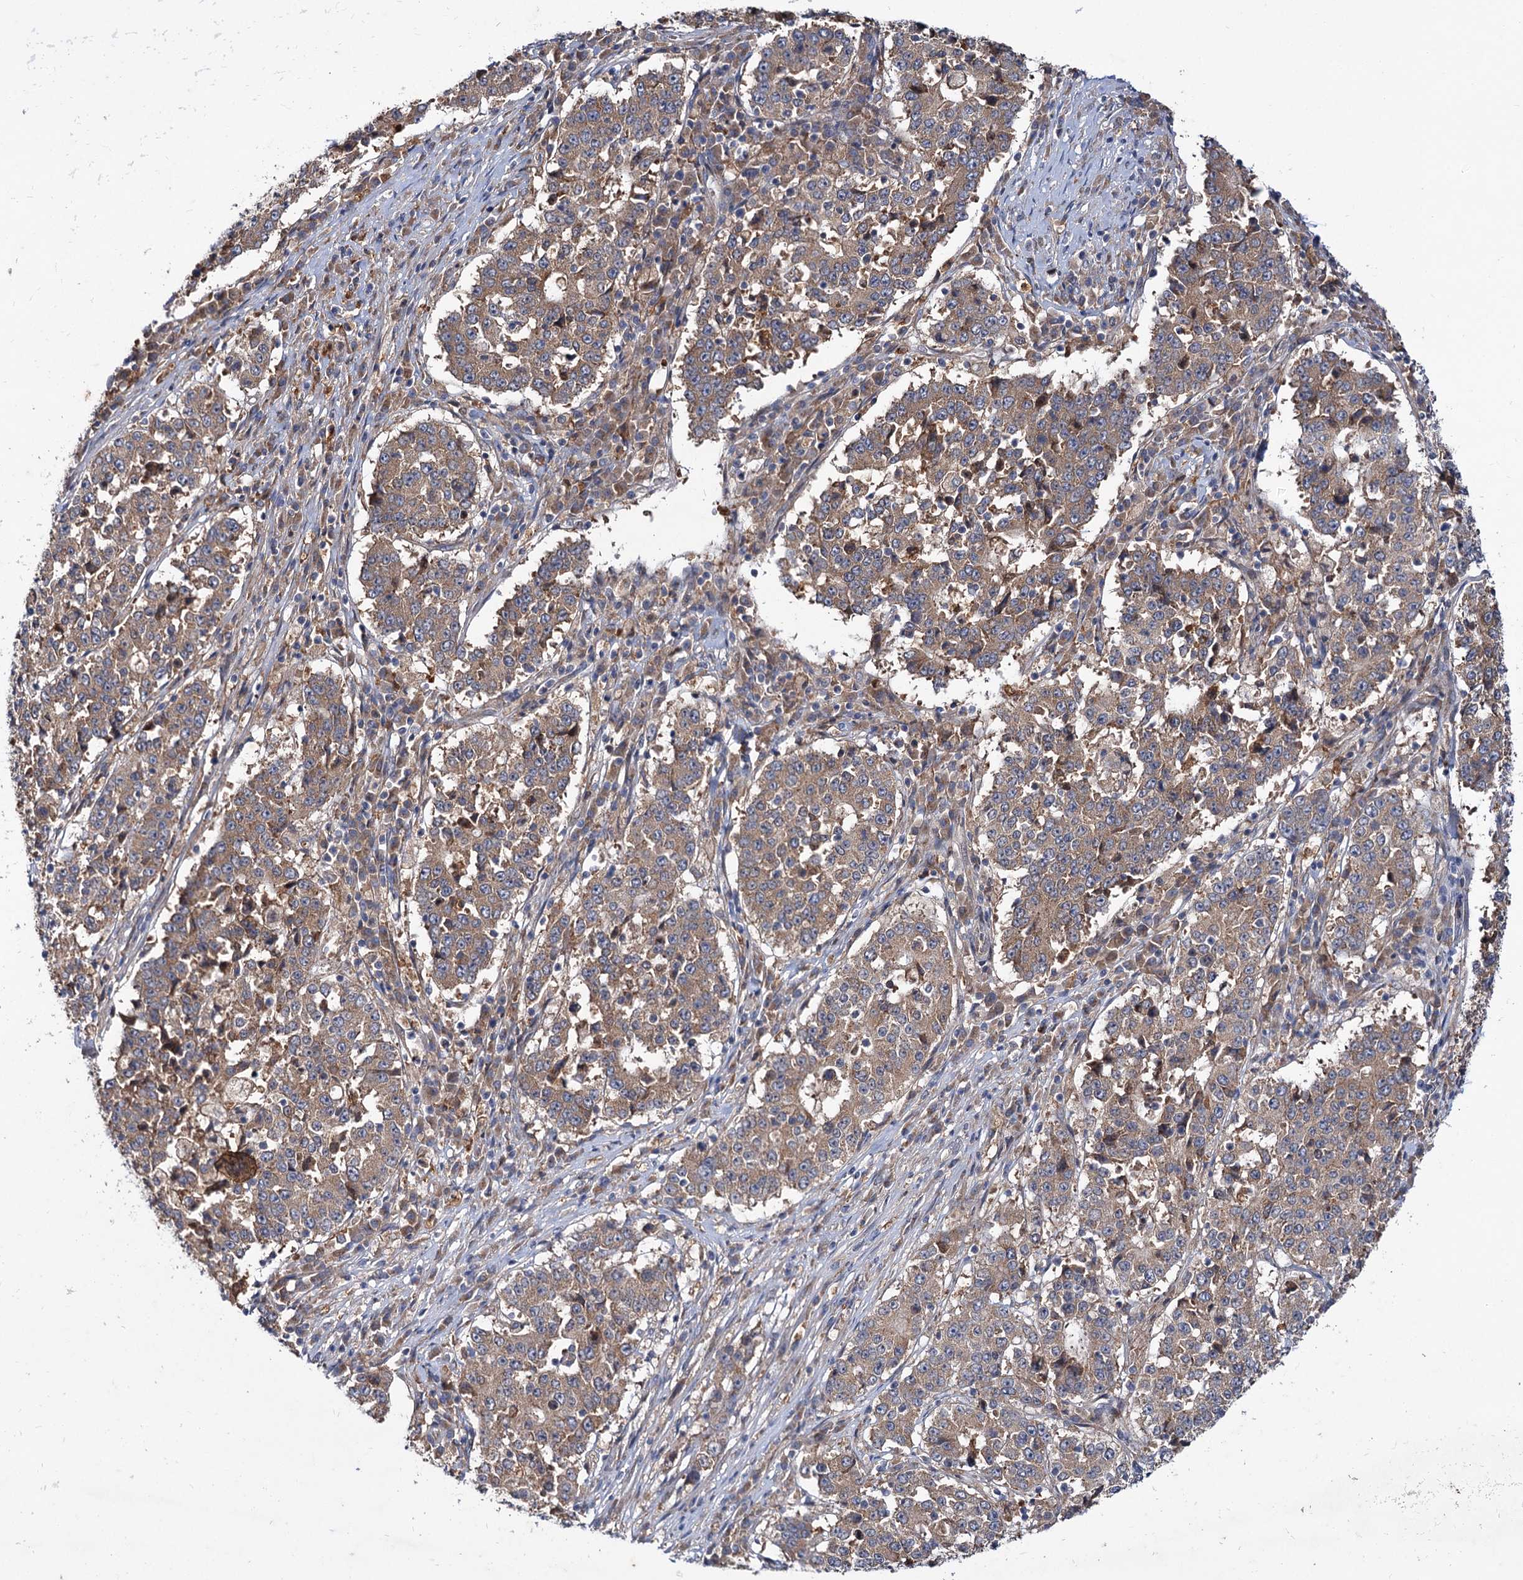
{"staining": {"intensity": "weak", "quantity": ">75%", "location": "cytoplasmic/membranous"}, "tissue": "stomach cancer", "cell_type": "Tumor cells", "image_type": "cancer", "snomed": [{"axis": "morphology", "description": "Adenocarcinoma, NOS"}, {"axis": "topography", "description": "Stomach"}], "caption": "Protein analysis of stomach cancer tissue exhibits weak cytoplasmic/membranous staining in approximately >75% of tumor cells. (DAB IHC with brightfield microscopy, high magnification).", "gene": "PTPN3", "patient": {"sex": "male", "age": 59}}